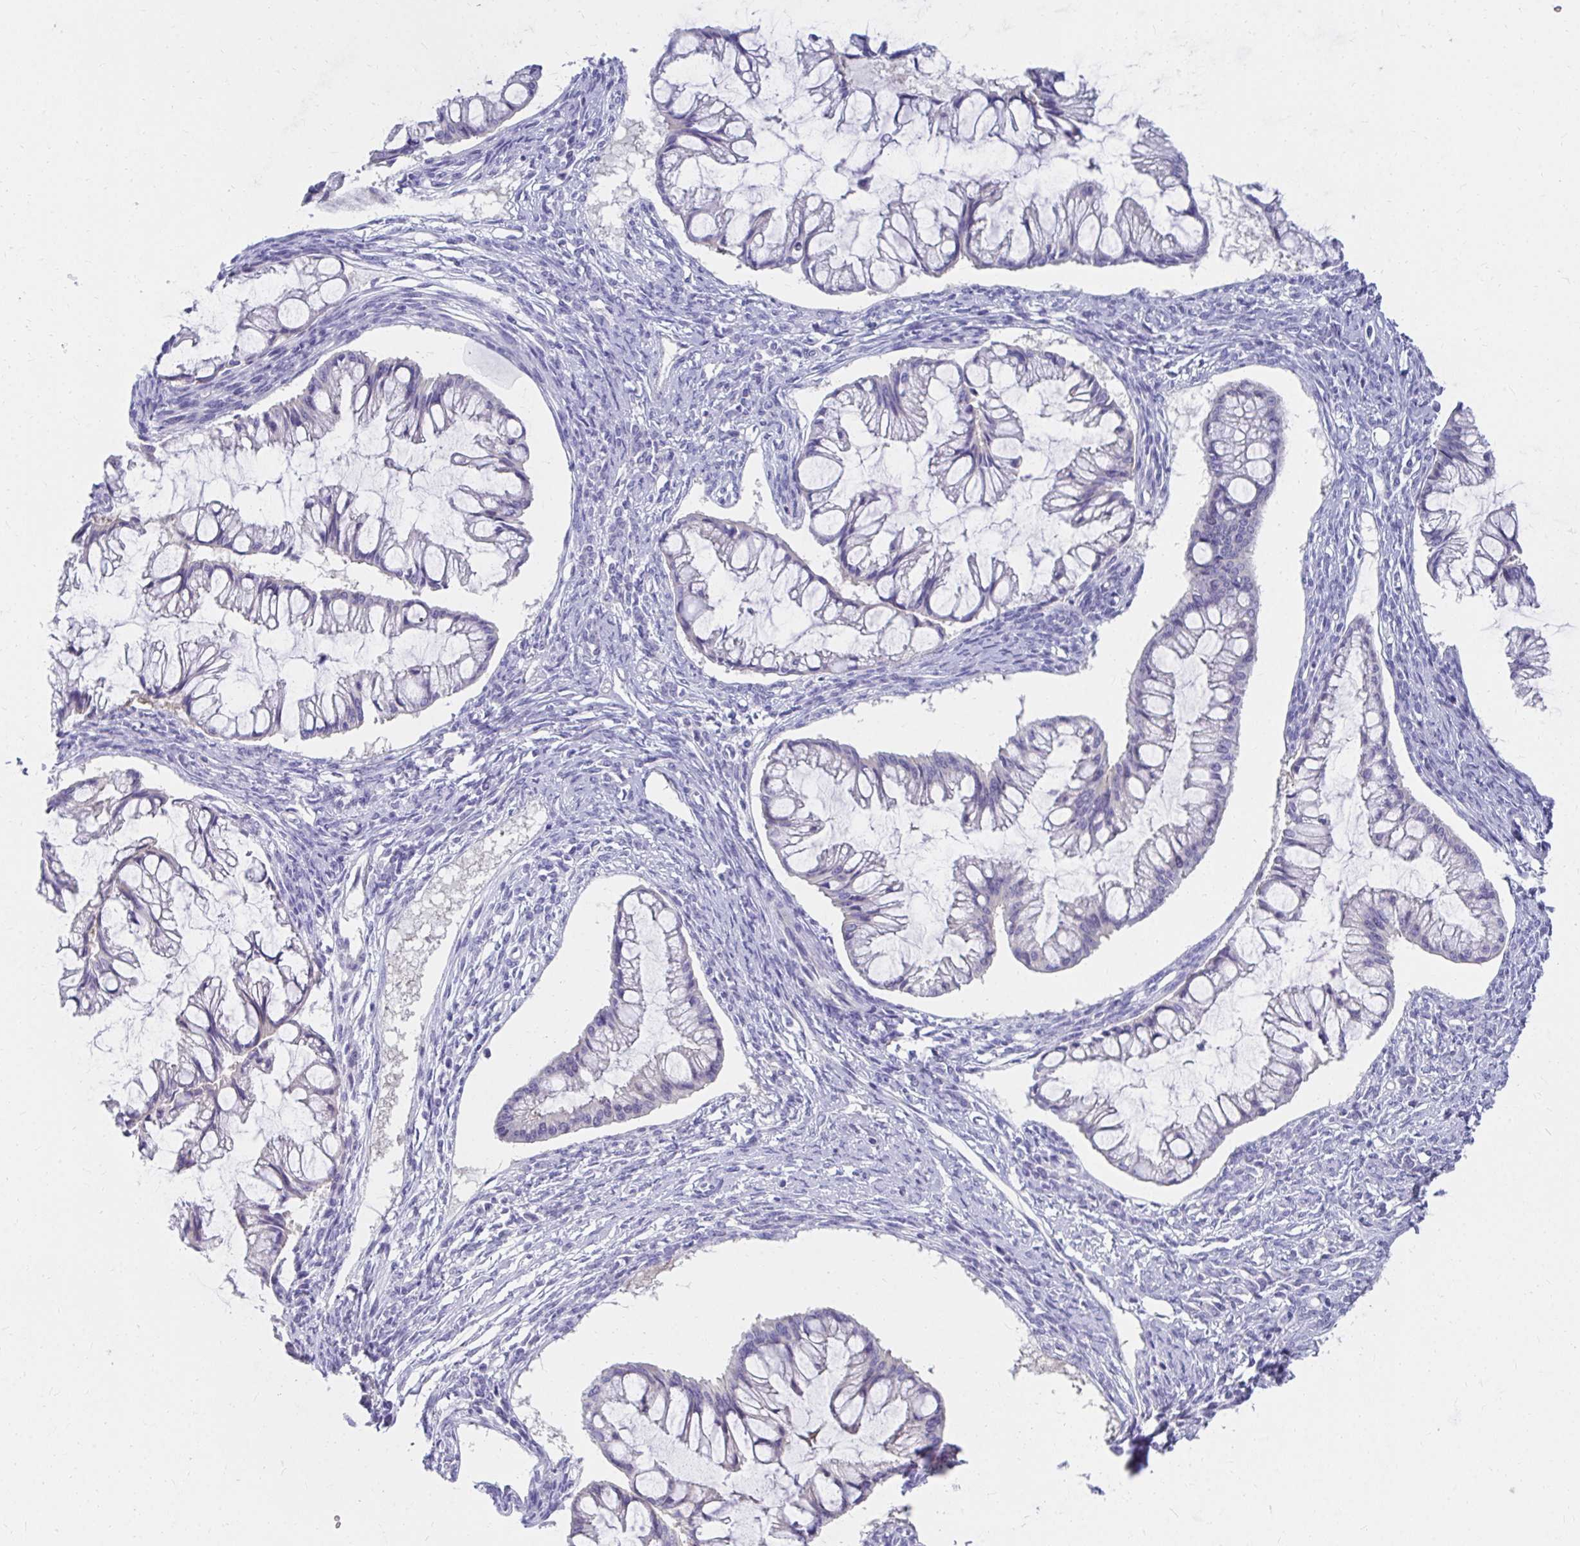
{"staining": {"intensity": "weak", "quantity": "<25%", "location": "cytoplasmic/membranous"}, "tissue": "ovarian cancer", "cell_type": "Tumor cells", "image_type": "cancer", "snomed": [{"axis": "morphology", "description": "Cystadenocarcinoma, mucinous, NOS"}, {"axis": "topography", "description": "Ovary"}], "caption": "High magnification brightfield microscopy of ovarian cancer stained with DAB (brown) and counterstained with hematoxylin (blue): tumor cells show no significant staining.", "gene": "C19orf81", "patient": {"sex": "female", "age": 73}}